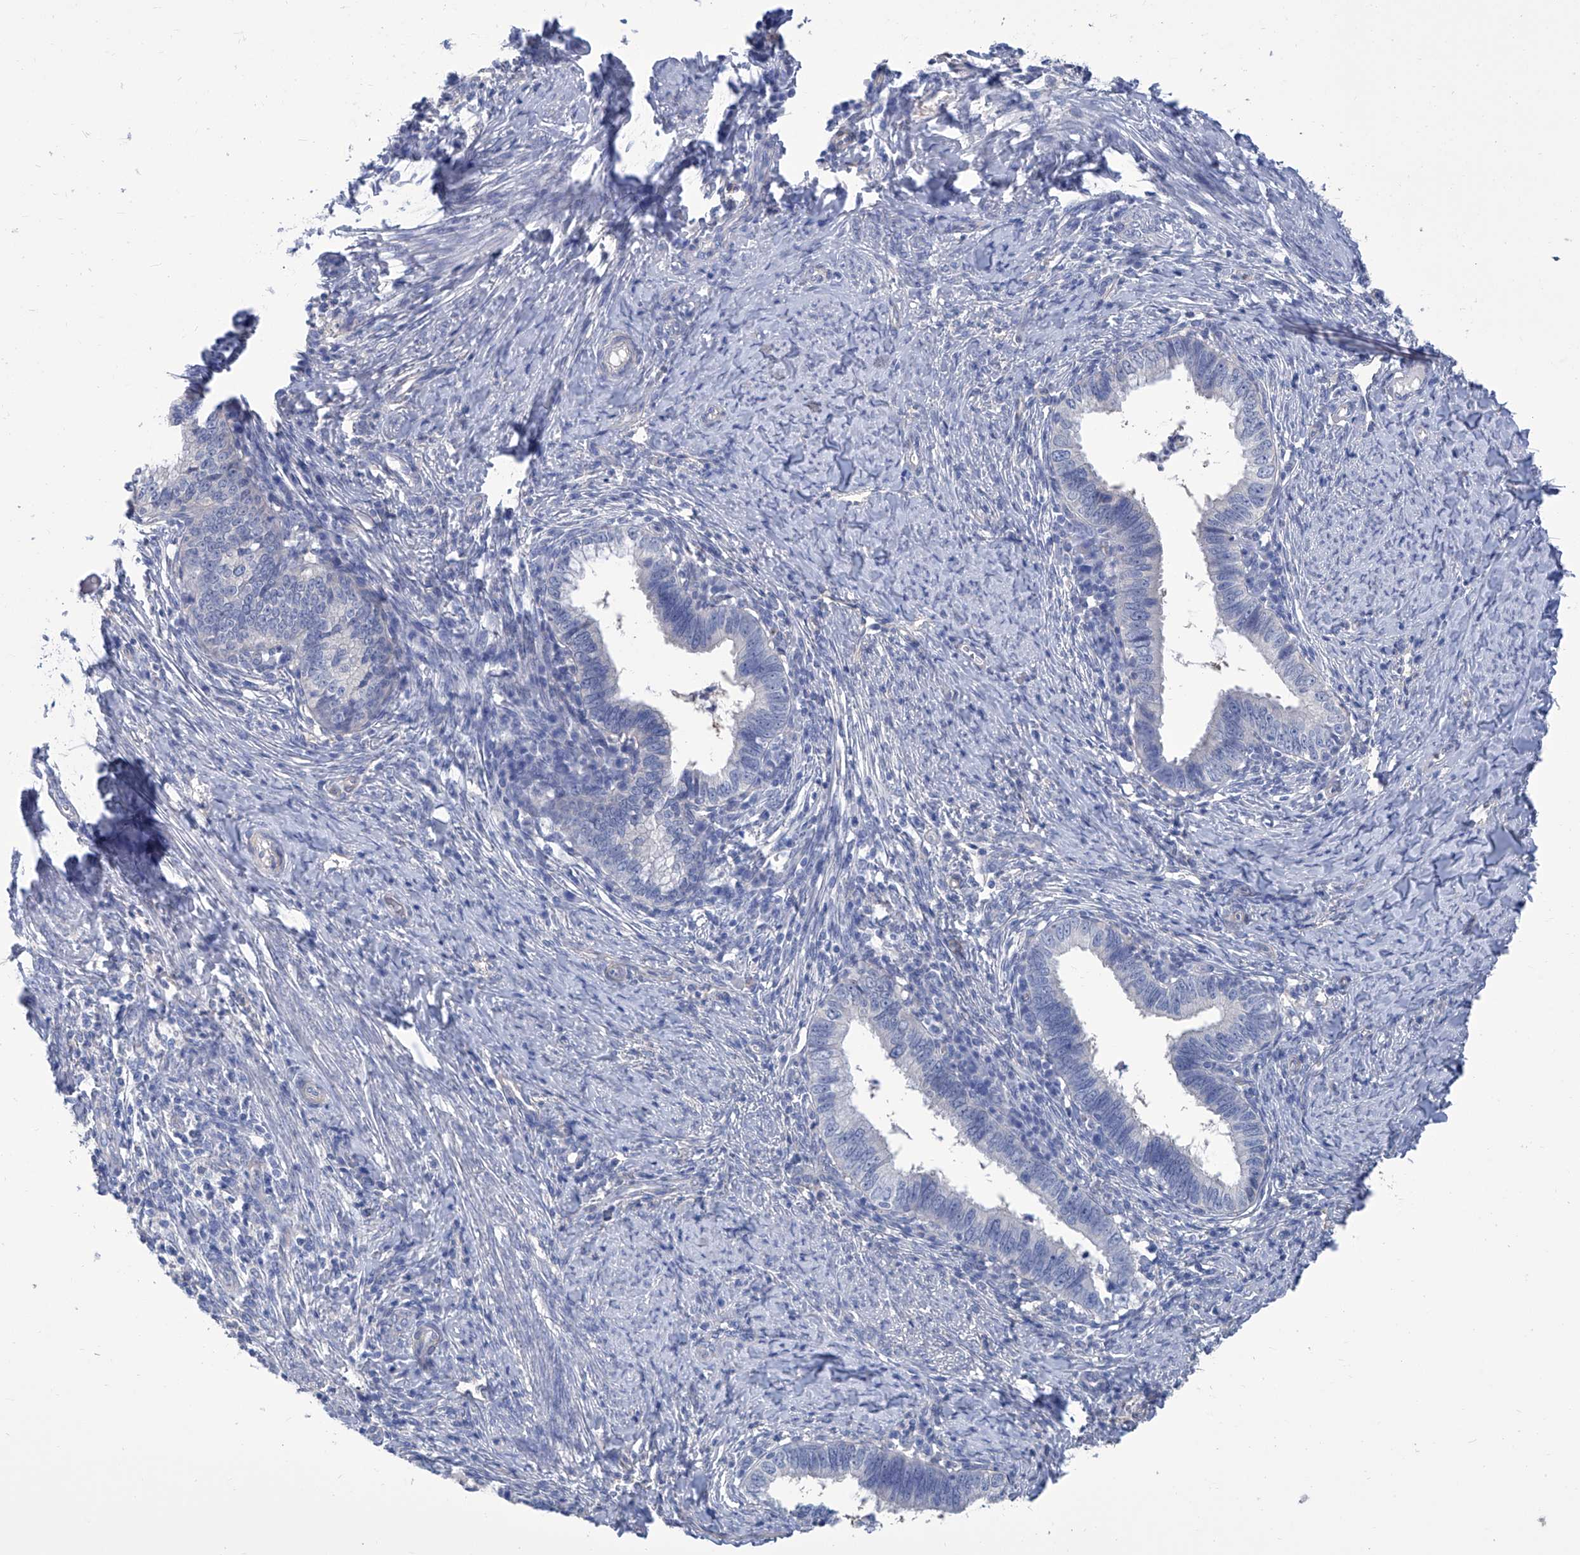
{"staining": {"intensity": "negative", "quantity": "none", "location": "none"}, "tissue": "cervical cancer", "cell_type": "Tumor cells", "image_type": "cancer", "snomed": [{"axis": "morphology", "description": "Adenocarcinoma, NOS"}, {"axis": "topography", "description": "Cervix"}], "caption": "The immunohistochemistry (IHC) histopathology image has no significant positivity in tumor cells of cervical cancer (adenocarcinoma) tissue. (Immunohistochemistry (ihc), brightfield microscopy, high magnification).", "gene": "SMS", "patient": {"sex": "female", "age": 36}}